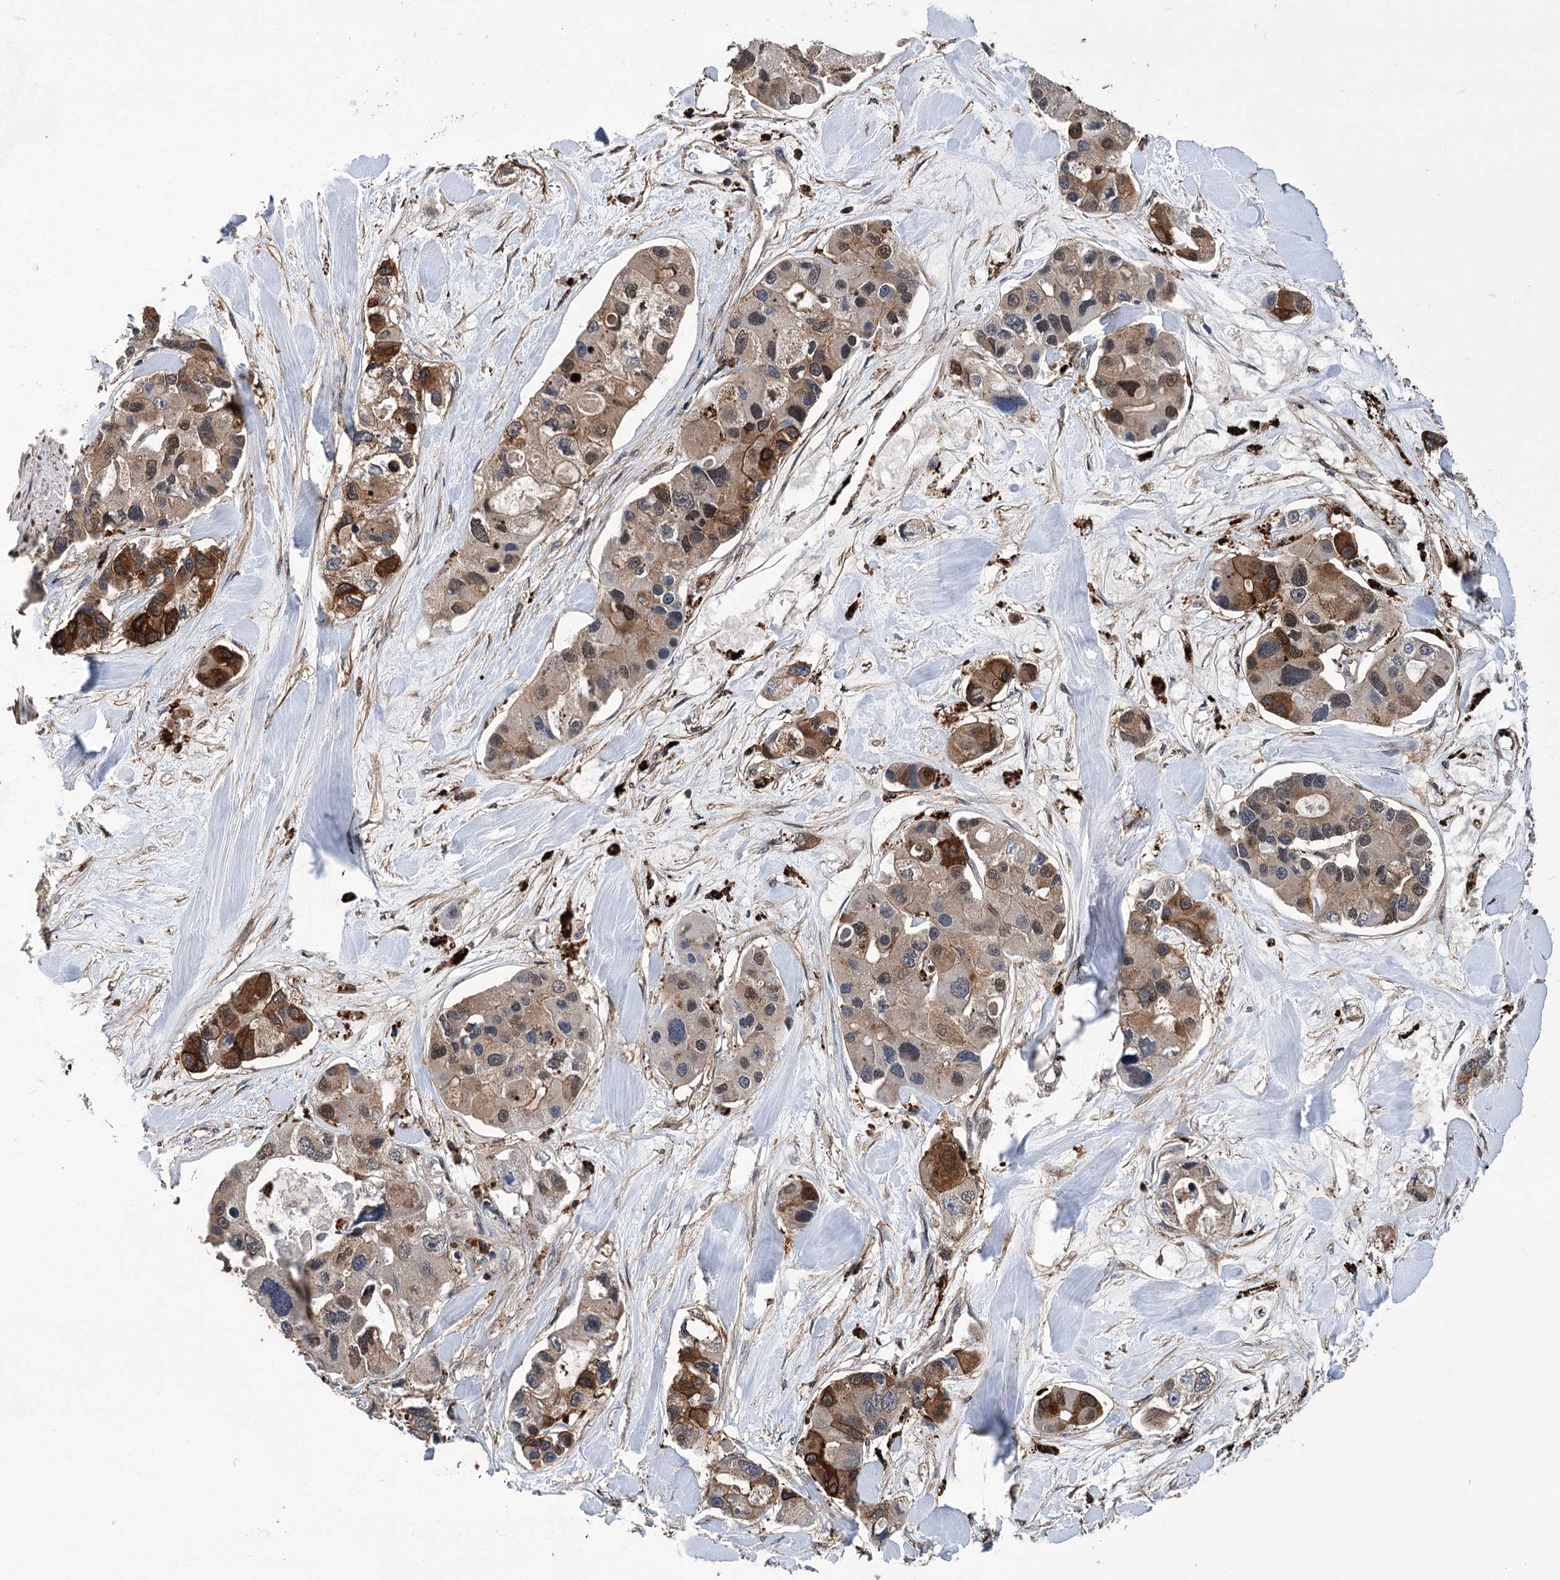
{"staining": {"intensity": "moderate", "quantity": "25%-75%", "location": "cytoplasmic/membranous"}, "tissue": "lung cancer", "cell_type": "Tumor cells", "image_type": "cancer", "snomed": [{"axis": "morphology", "description": "Adenocarcinoma, NOS"}, {"axis": "topography", "description": "Lung"}], "caption": "Lung cancer stained for a protein (brown) exhibits moderate cytoplasmic/membranous positive expression in approximately 25%-75% of tumor cells.", "gene": "DPP3", "patient": {"sex": "female", "age": 54}}